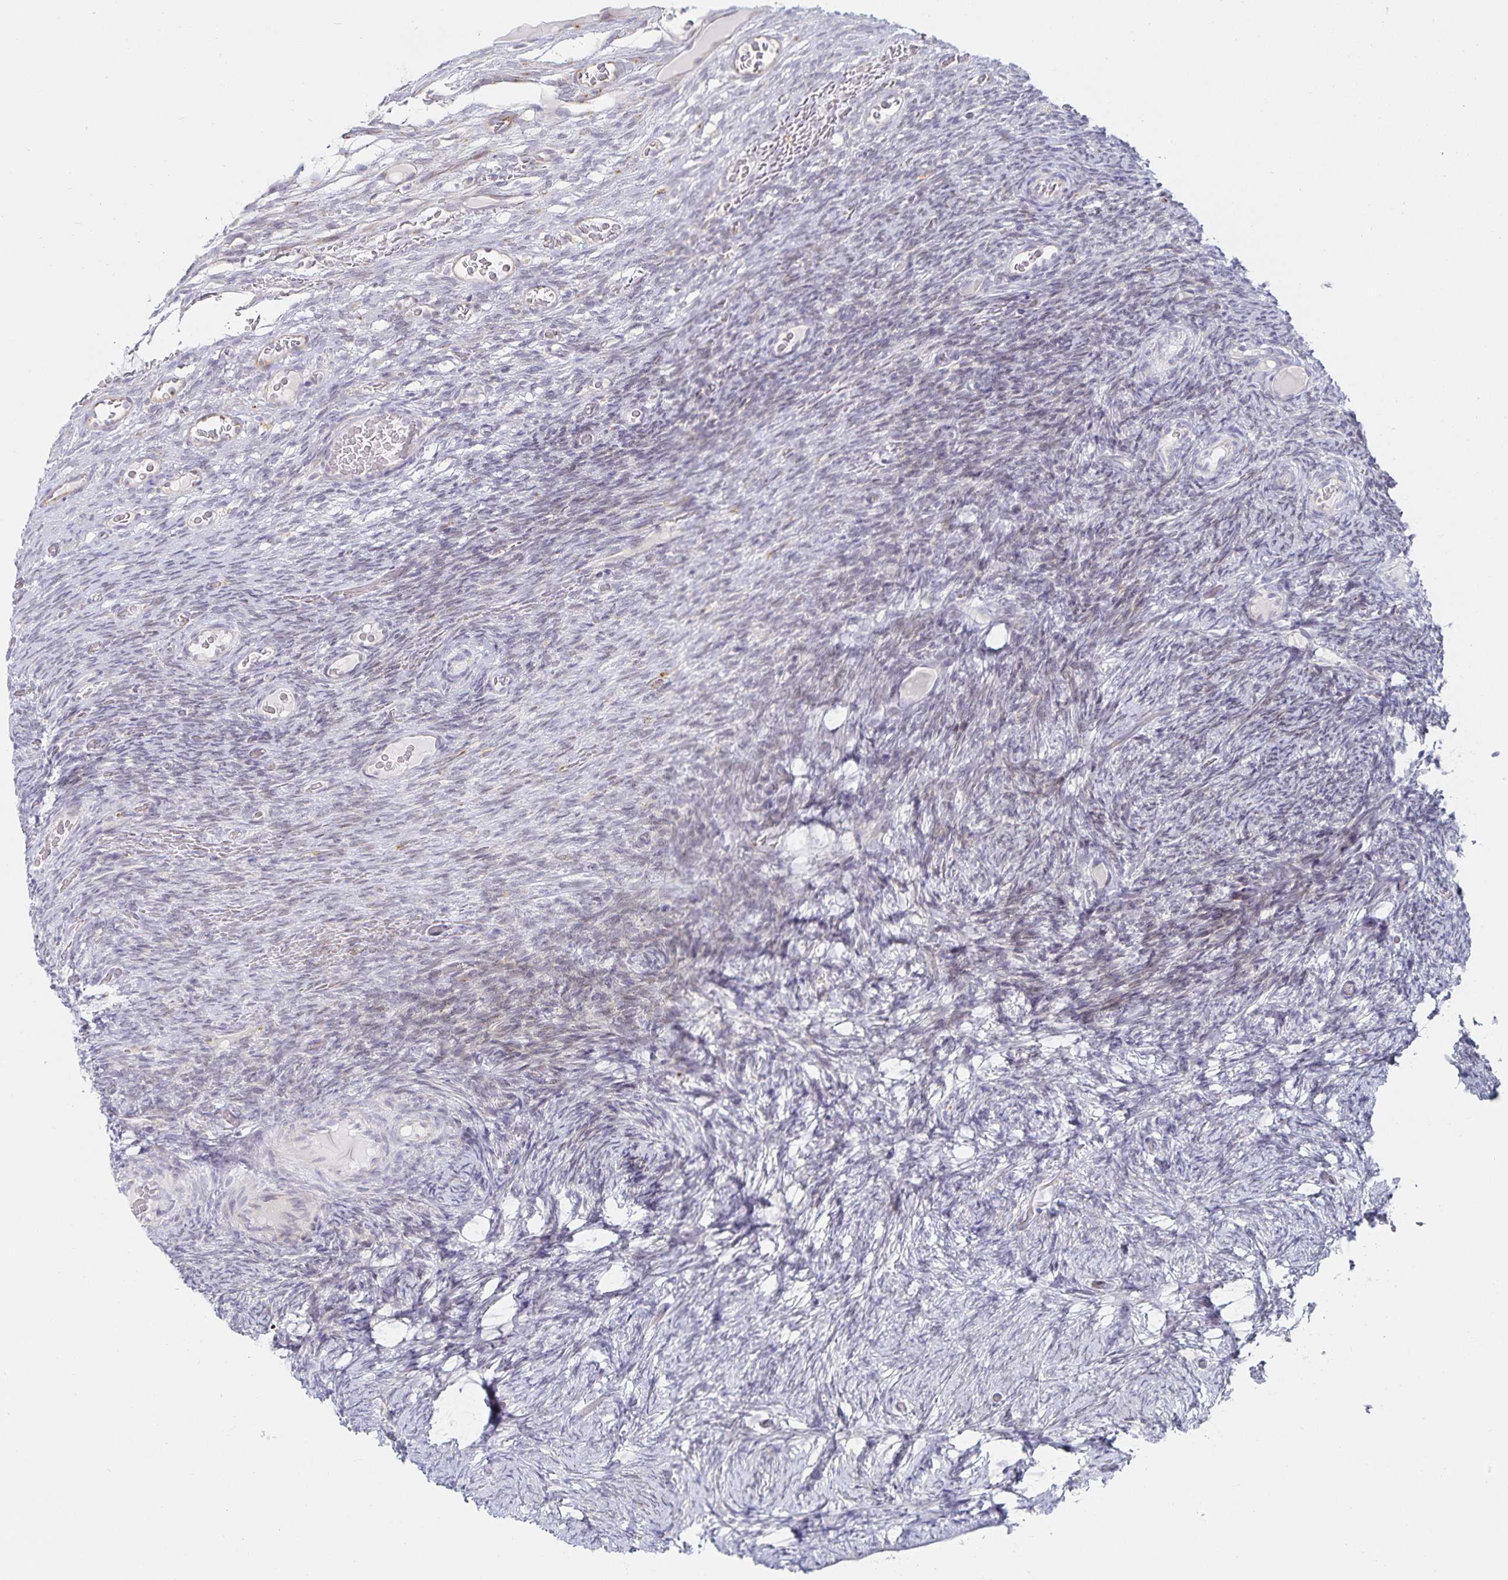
{"staining": {"intensity": "negative", "quantity": "none", "location": "none"}, "tissue": "ovary", "cell_type": "Ovarian stroma cells", "image_type": "normal", "snomed": [{"axis": "morphology", "description": "Normal tissue, NOS"}, {"axis": "topography", "description": "Ovary"}], "caption": "Immunohistochemistry (IHC) micrograph of unremarkable ovary: ovary stained with DAB reveals no significant protein positivity in ovarian stroma cells. The staining was performed using DAB (3,3'-diaminobenzidine) to visualize the protein expression in brown, while the nuclei were stained in blue with hematoxylin (Magnification: 20x).", "gene": "S100G", "patient": {"sex": "female", "age": 34}}